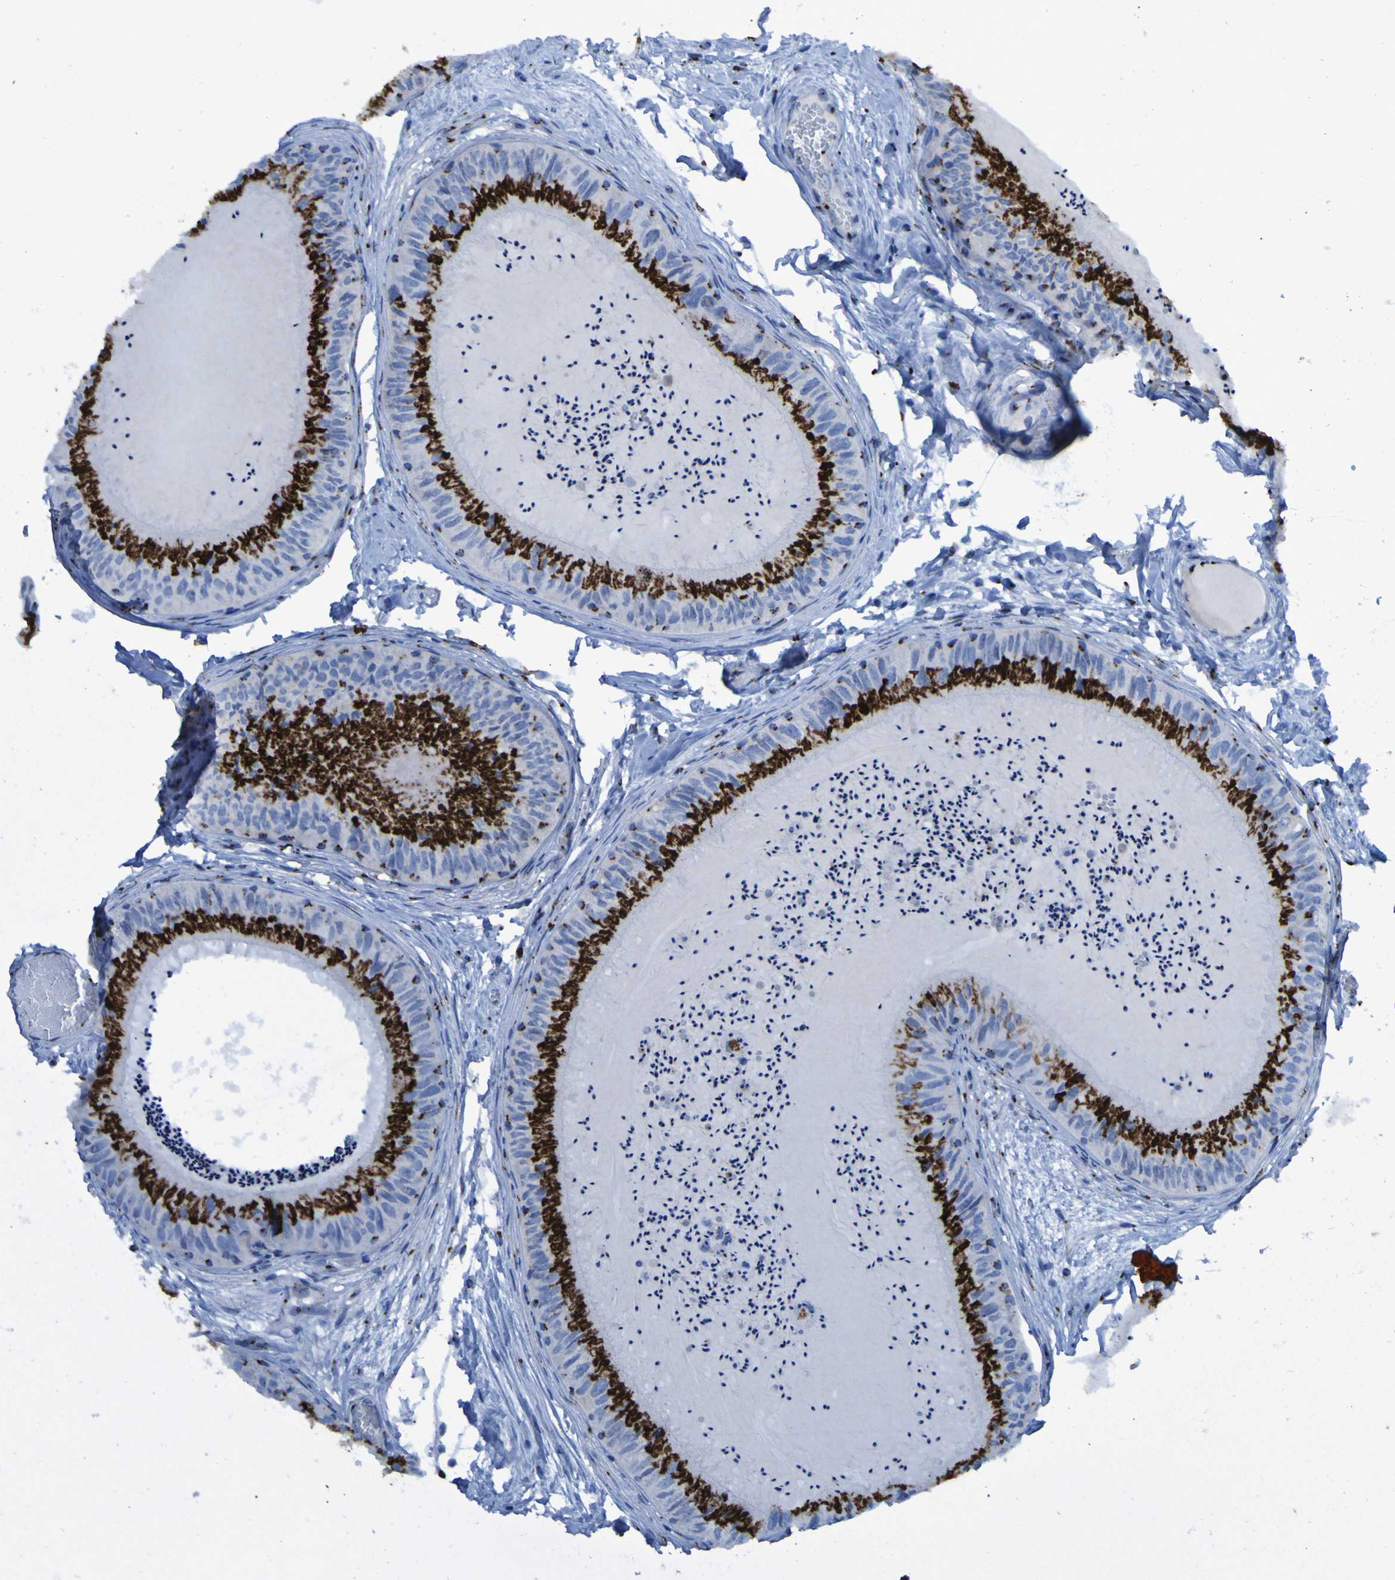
{"staining": {"intensity": "strong", "quantity": ">75%", "location": "cytoplasmic/membranous"}, "tissue": "epididymis", "cell_type": "Glandular cells", "image_type": "normal", "snomed": [{"axis": "morphology", "description": "Normal tissue, NOS"}, {"axis": "topography", "description": "Epididymis"}], "caption": "DAB immunohistochemical staining of benign human epididymis reveals strong cytoplasmic/membranous protein positivity in approximately >75% of glandular cells.", "gene": "GOLM1", "patient": {"sex": "male", "age": 31}}